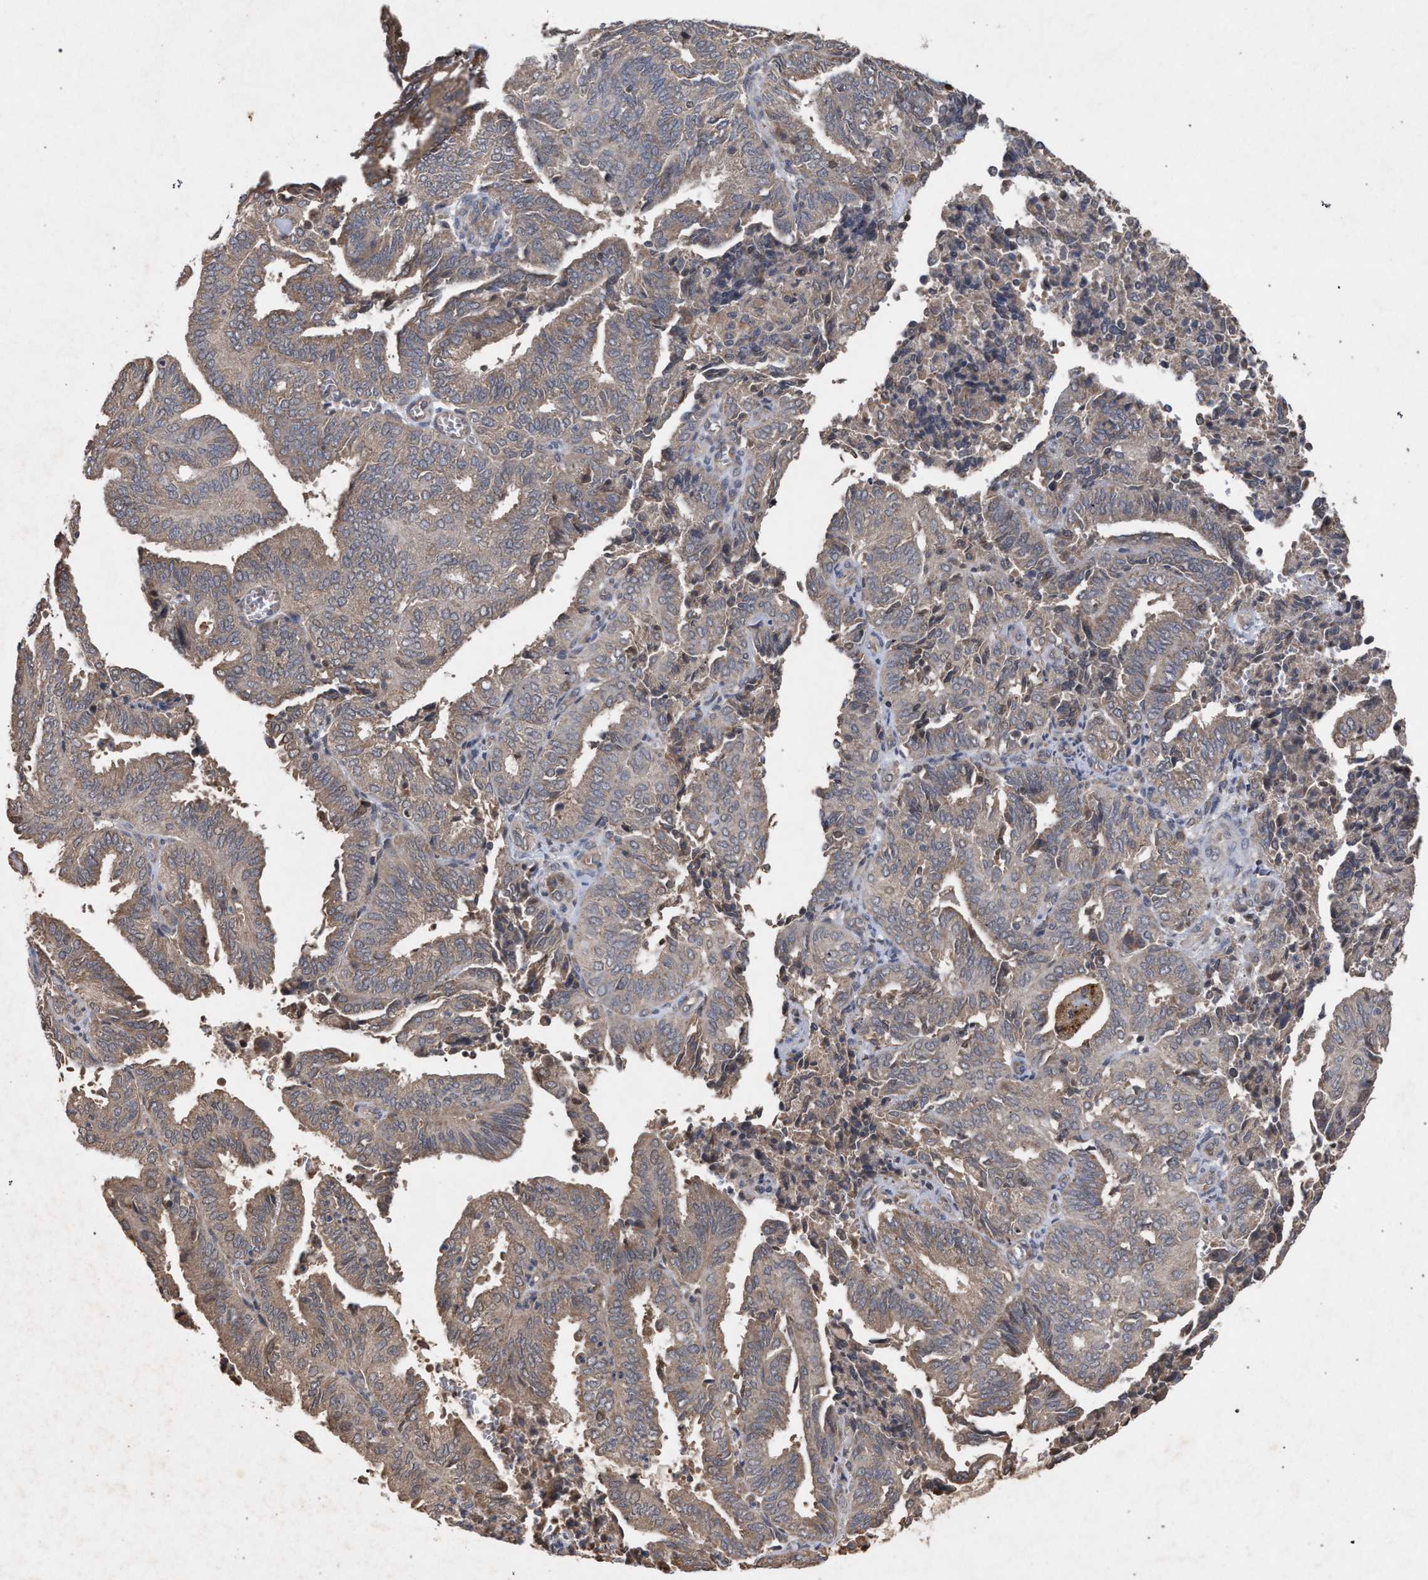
{"staining": {"intensity": "weak", "quantity": ">75%", "location": "cytoplasmic/membranous"}, "tissue": "endometrial cancer", "cell_type": "Tumor cells", "image_type": "cancer", "snomed": [{"axis": "morphology", "description": "Adenocarcinoma, NOS"}, {"axis": "topography", "description": "Uterus"}], "caption": "Immunohistochemistry of human endometrial cancer displays low levels of weak cytoplasmic/membranous expression in approximately >75% of tumor cells. Immunohistochemistry (ihc) stains the protein of interest in brown and the nuclei are stained blue.", "gene": "SLC4A4", "patient": {"sex": "female", "age": 60}}